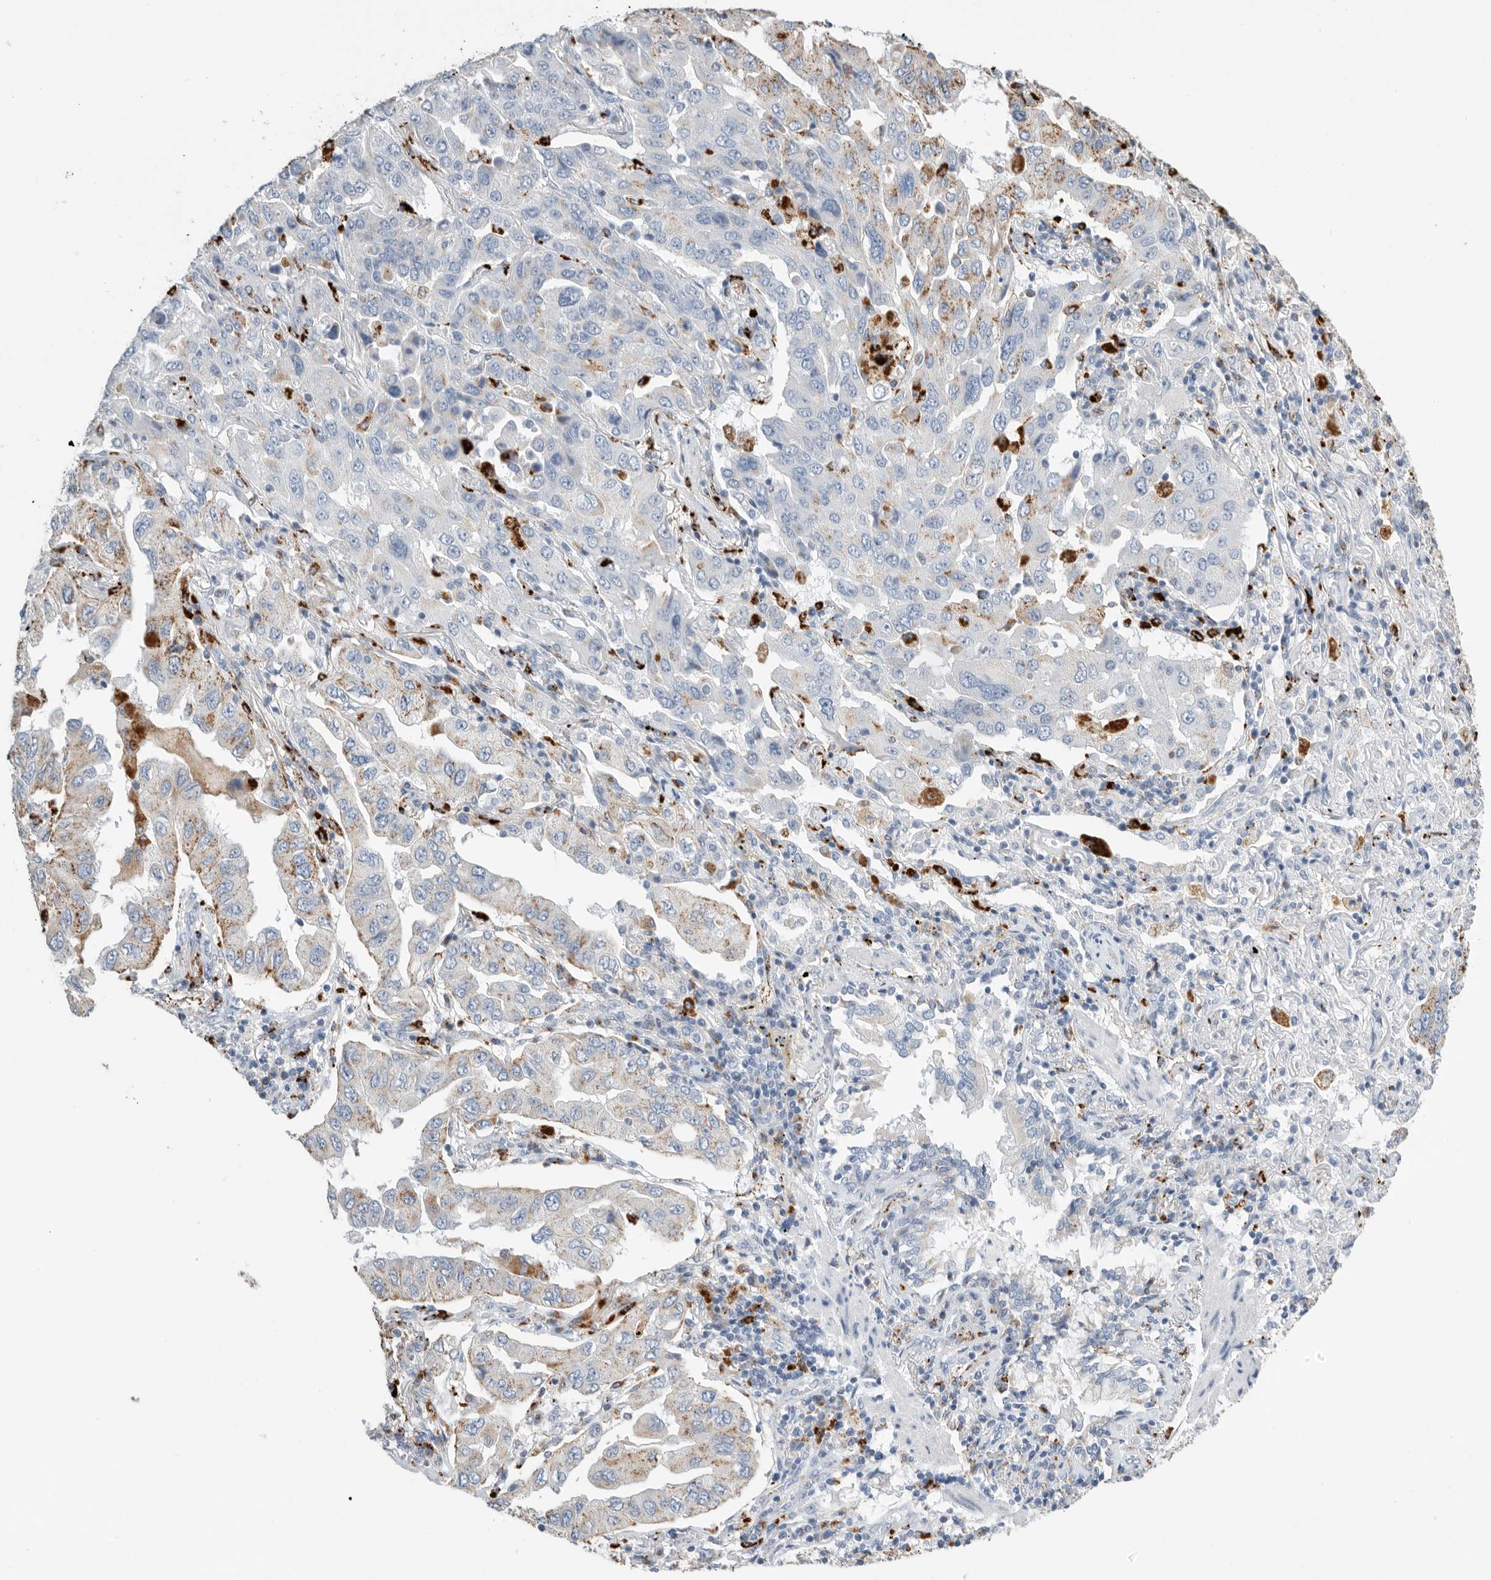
{"staining": {"intensity": "moderate", "quantity": "<25%", "location": "cytoplasmic/membranous"}, "tissue": "lung cancer", "cell_type": "Tumor cells", "image_type": "cancer", "snomed": [{"axis": "morphology", "description": "Adenocarcinoma, NOS"}, {"axis": "topography", "description": "Lung"}], "caption": "High-power microscopy captured an IHC histopathology image of lung cancer, revealing moderate cytoplasmic/membranous positivity in approximately <25% of tumor cells.", "gene": "GGH", "patient": {"sex": "female", "age": 65}}